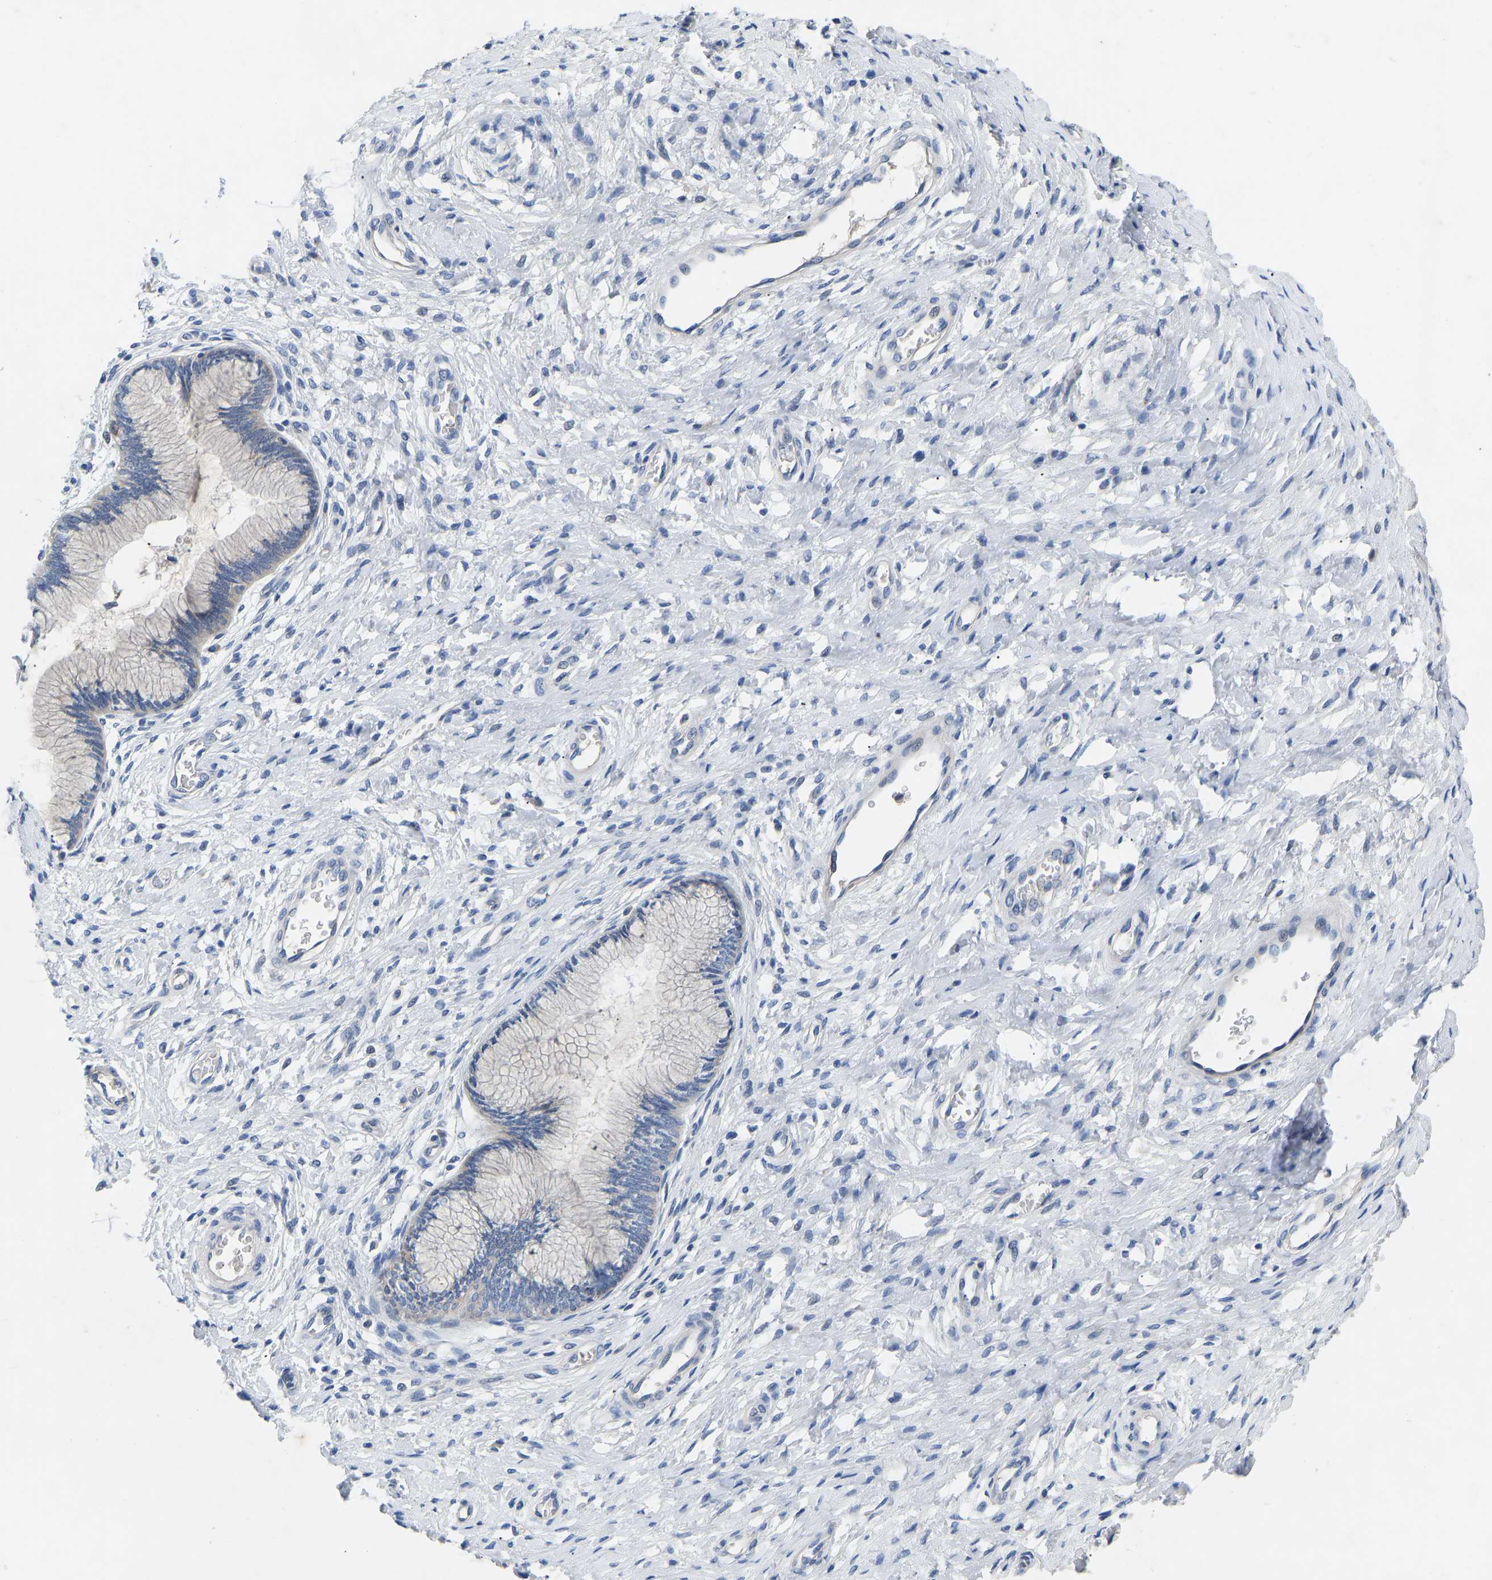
{"staining": {"intensity": "negative", "quantity": "none", "location": "none"}, "tissue": "cervix", "cell_type": "Glandular cells", "image_type": "normal", "snomed": [{"axis": "morphology", "description": "Normal tissue, NOS"}, {"axis": "topography", "description": "Cervix"}], "caption": "The image reveals no staining of glandular cells in benign cervix.", "gene": "RBP1", "patient": {"sex": "female", "age": 55}}